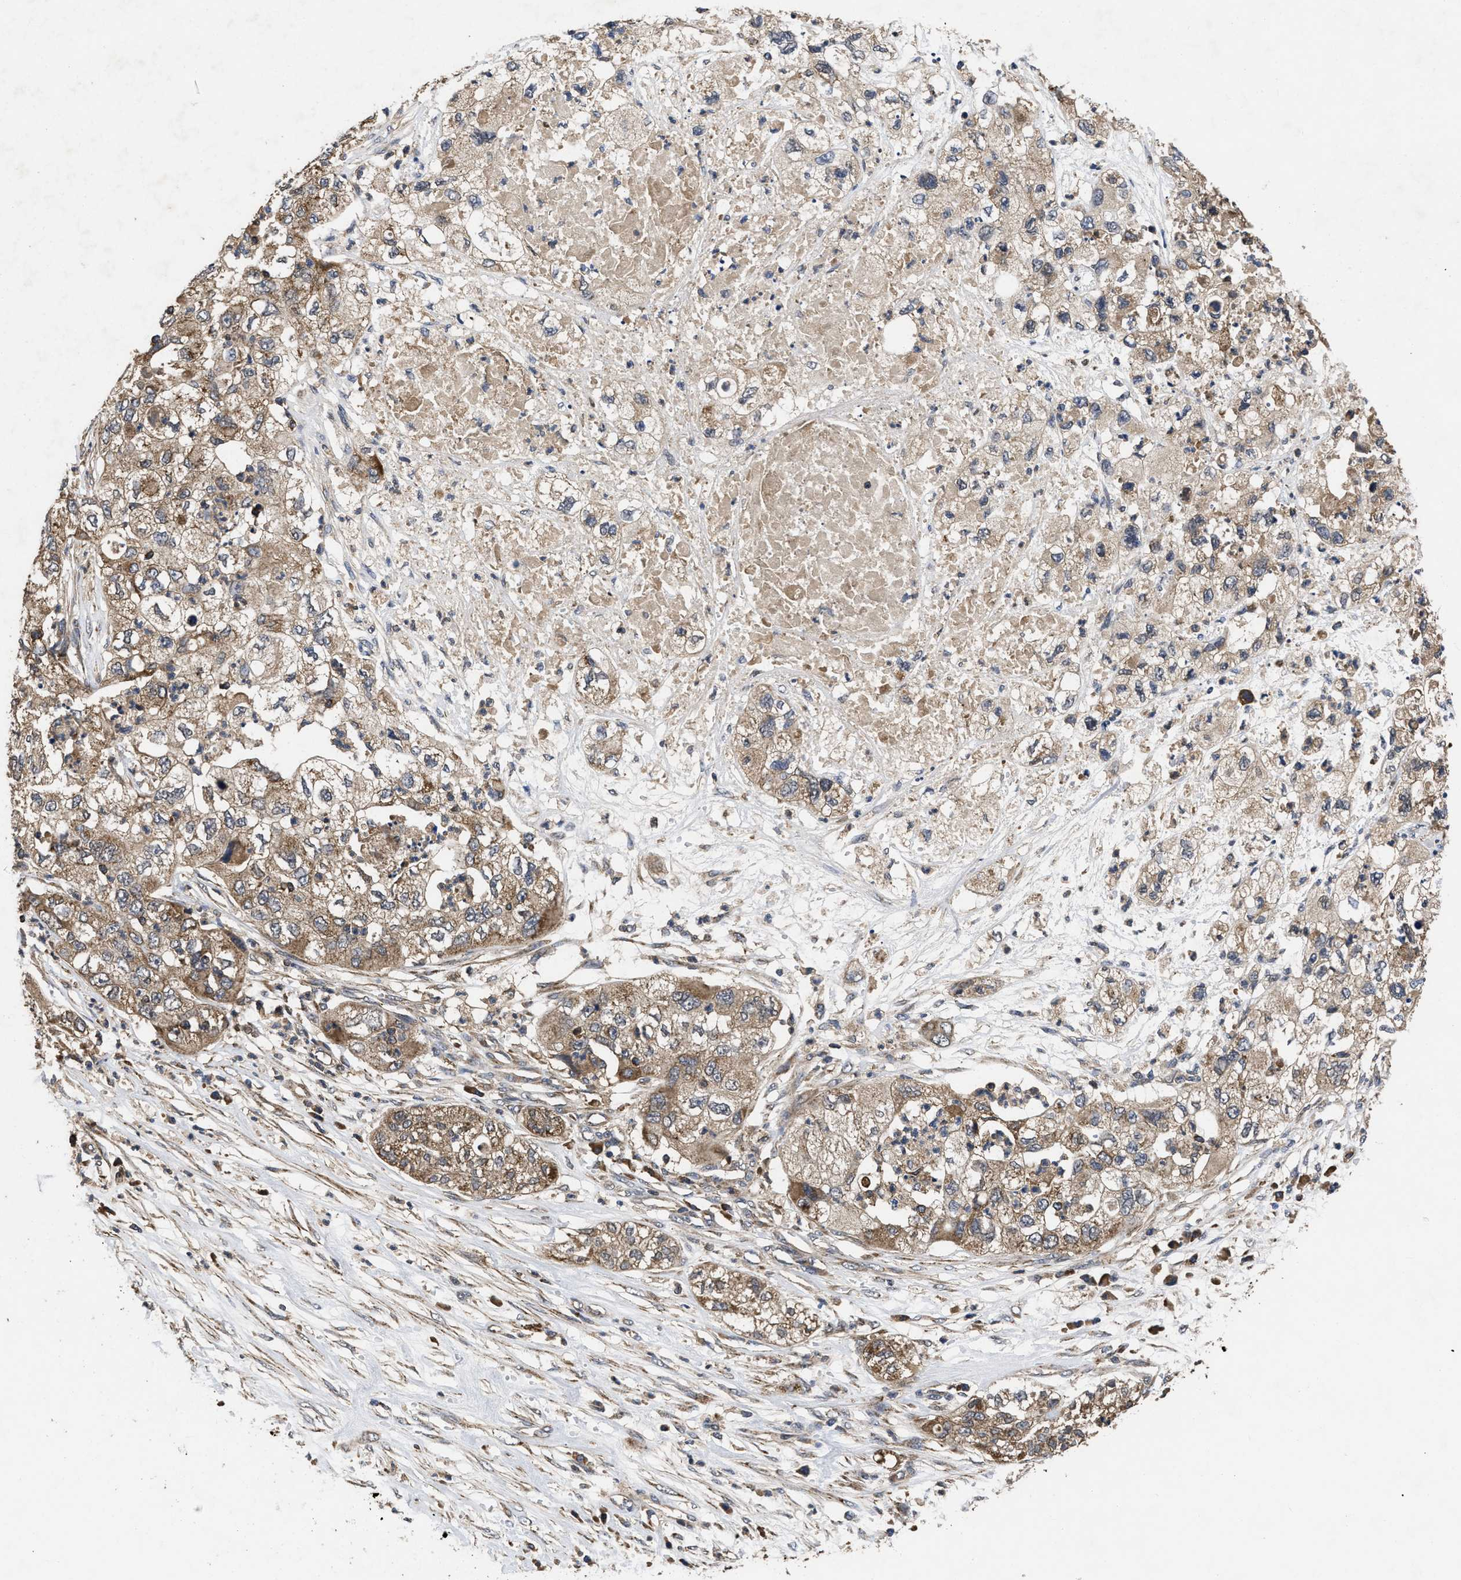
{"staining": {"intensity": "moderate", "quantity": "25%-75%", "location": "cytoplasmic/membranous"}, "tissue": "pancreatic cancer", "cell_type": "Tumor cells", "image_type": "cancer", "snomed": [{"axis": "morphology", "description": "Adenocarcinoma, NOS"}, {"axis": "topography", "description": "Pancreas"}], "caption": "A photomicrograph showing moderate cytoplasmic/membranous staining in about 25%-75% of tumor cells in adenocarcinoma (pancreatic), as visualized by brown immunohistochemical staining.", "gene": "LRRC3", "patient": {"sex": "female", "age": 78}}